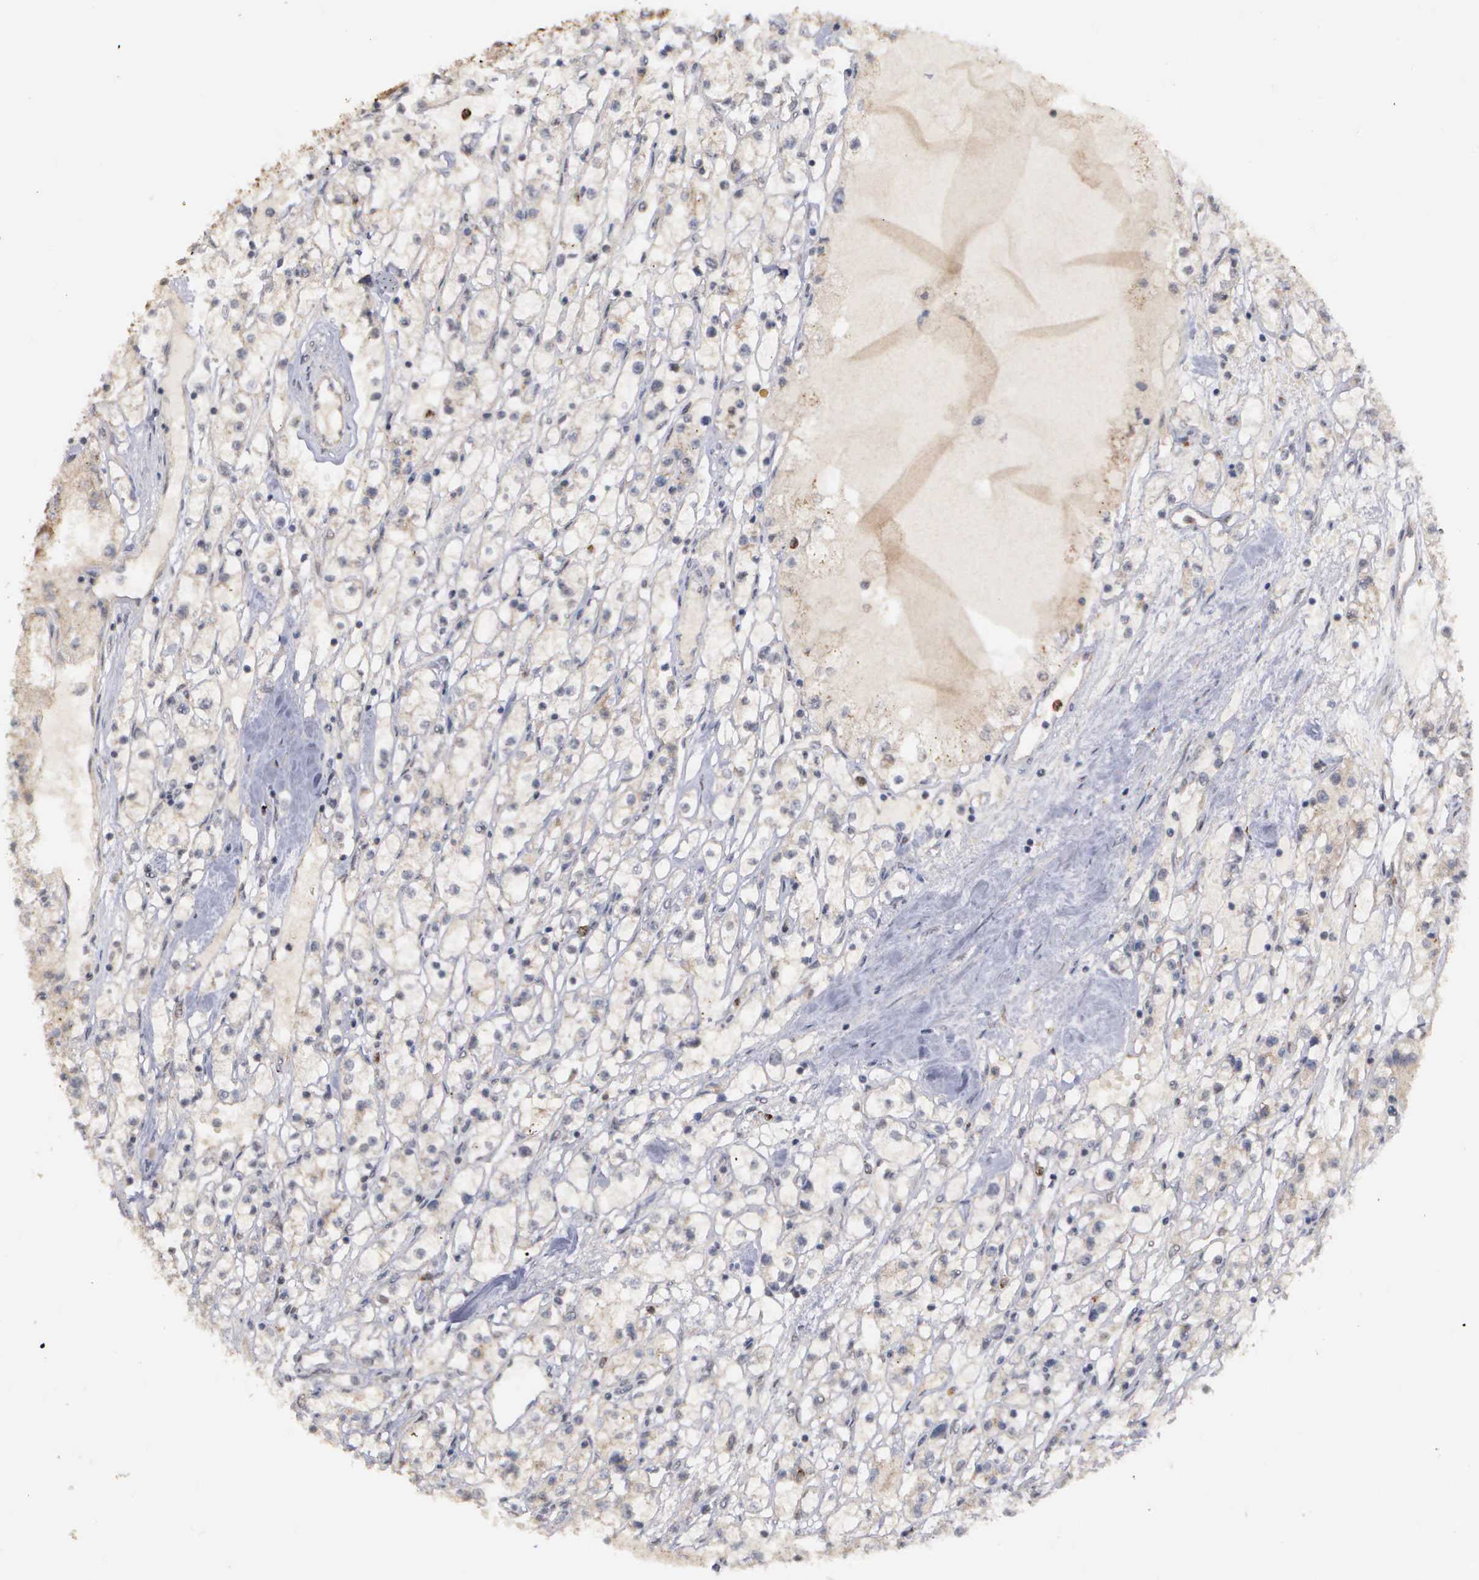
{"staining": {"intensity": "negative", "quantity": "none", "location": "none"}, "tissue": "renal cancer", "cell_type": "Tumor cells", "image_type": "cancer", "snomed": [{"axis": "morphology", "description": "Adenocarcinoma, NOS"}, {"axis": "topography", "description": "Kidney"}], "caption": "IHC of renal cancer (adenocarcinoma) exhibits no staining in tumor cells. (DAB (3,3'-diaminobenzidine) immunohistochemistry (IHC) visualized using brightfield microscopy, high magnification).", "gene": "MAP3K9", "patient": {"sex": "male", "age": 56}}